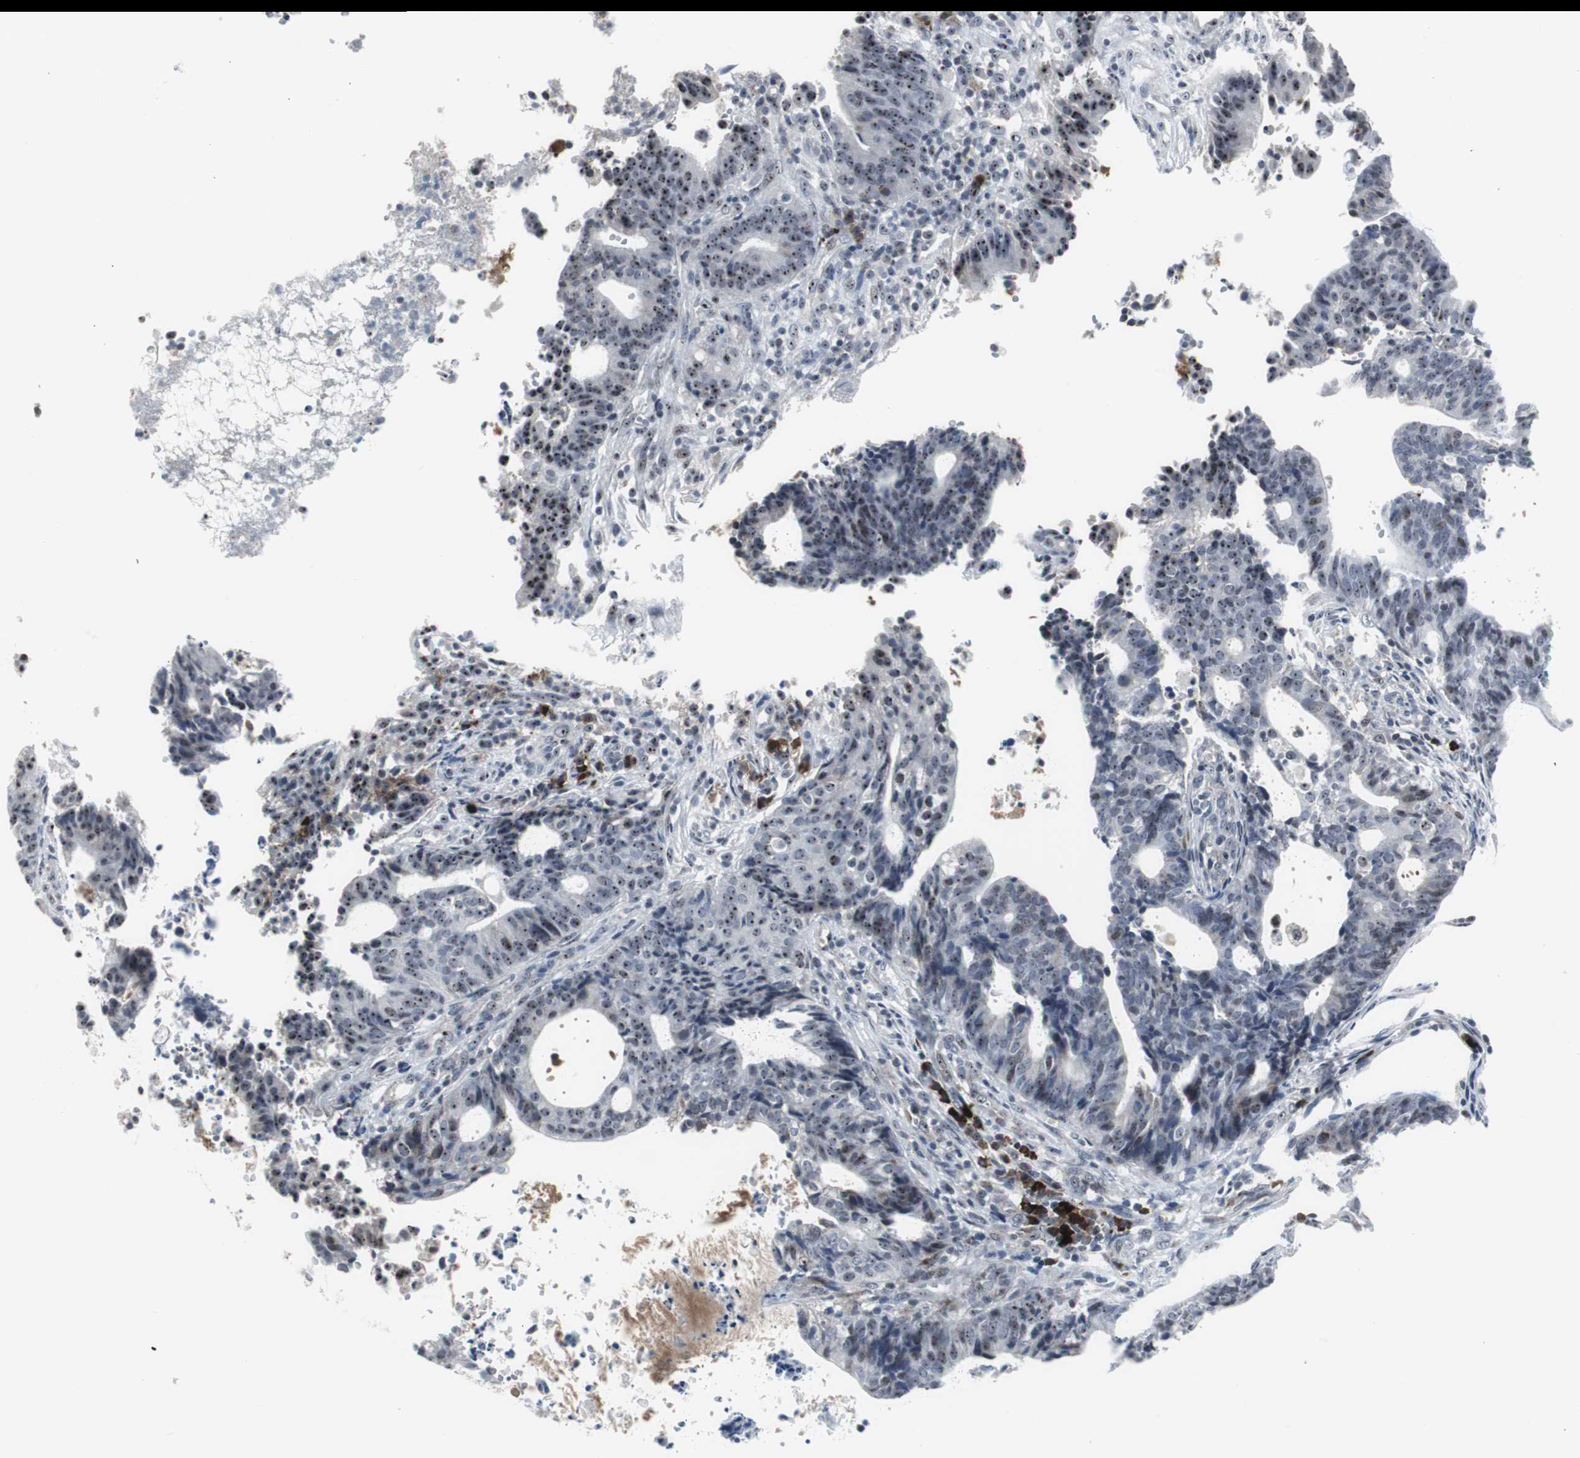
{"staining": {"intensity": "moderate", "quantity": "25%-75%", "location": "nuclear"}, "tissue": "endometrial cancer", "cell_type": "Tumor cells", "image_type": "cancer", "snomed": [{"axis": "morphology", "description": "Adenocarcinoma, NOS"}, {"axis": "topography", "description": "Uterus"}], "caption": "Human endometrial adenocarcinoma stained with a brown dye shows moderate nuclear positive expression in approximately 25%-75% of tumor cells.", "gene": "DOK1", "patient": {"sex": "female", "age": 83}}